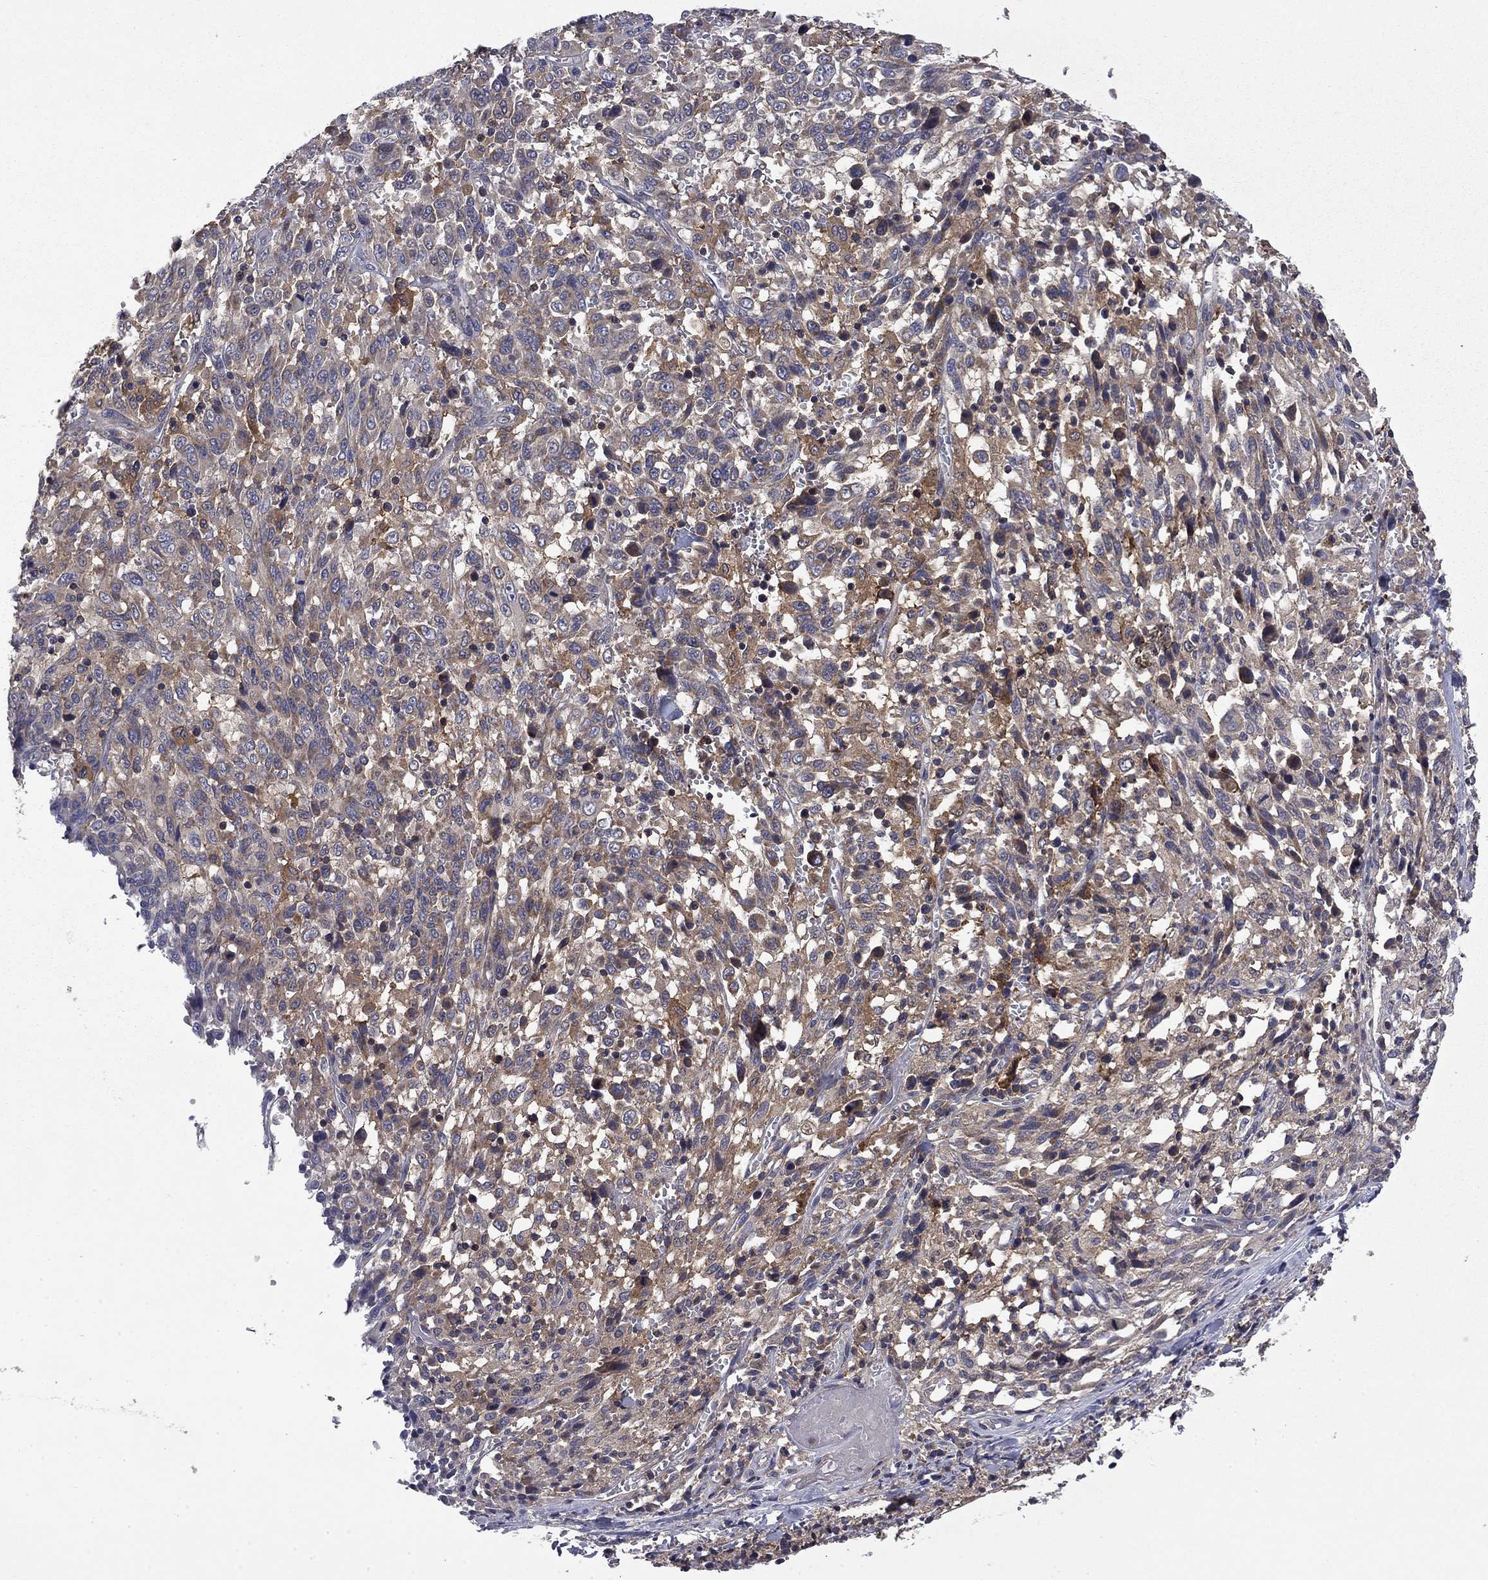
{"staining": {"intensity": "moderate", "quantity": "25%-75%", "location": "cytoplasmic/membranous"}, "tissue": "melanoma", "cell_type": "Tumor cells", "image_type": "cancer", "snomed": [{"axis": "morphology", "description": "Malignant melanoma, NOS"}, {"axis": "topography", "description": "Skin"}], "caption": "Melanoma stained for a protein demonstrates moderate cytoplasmic/membranous positivity in tumor cells.", "gene": "CEACAM7", "patient": {"sex": "female", "age": 91}}